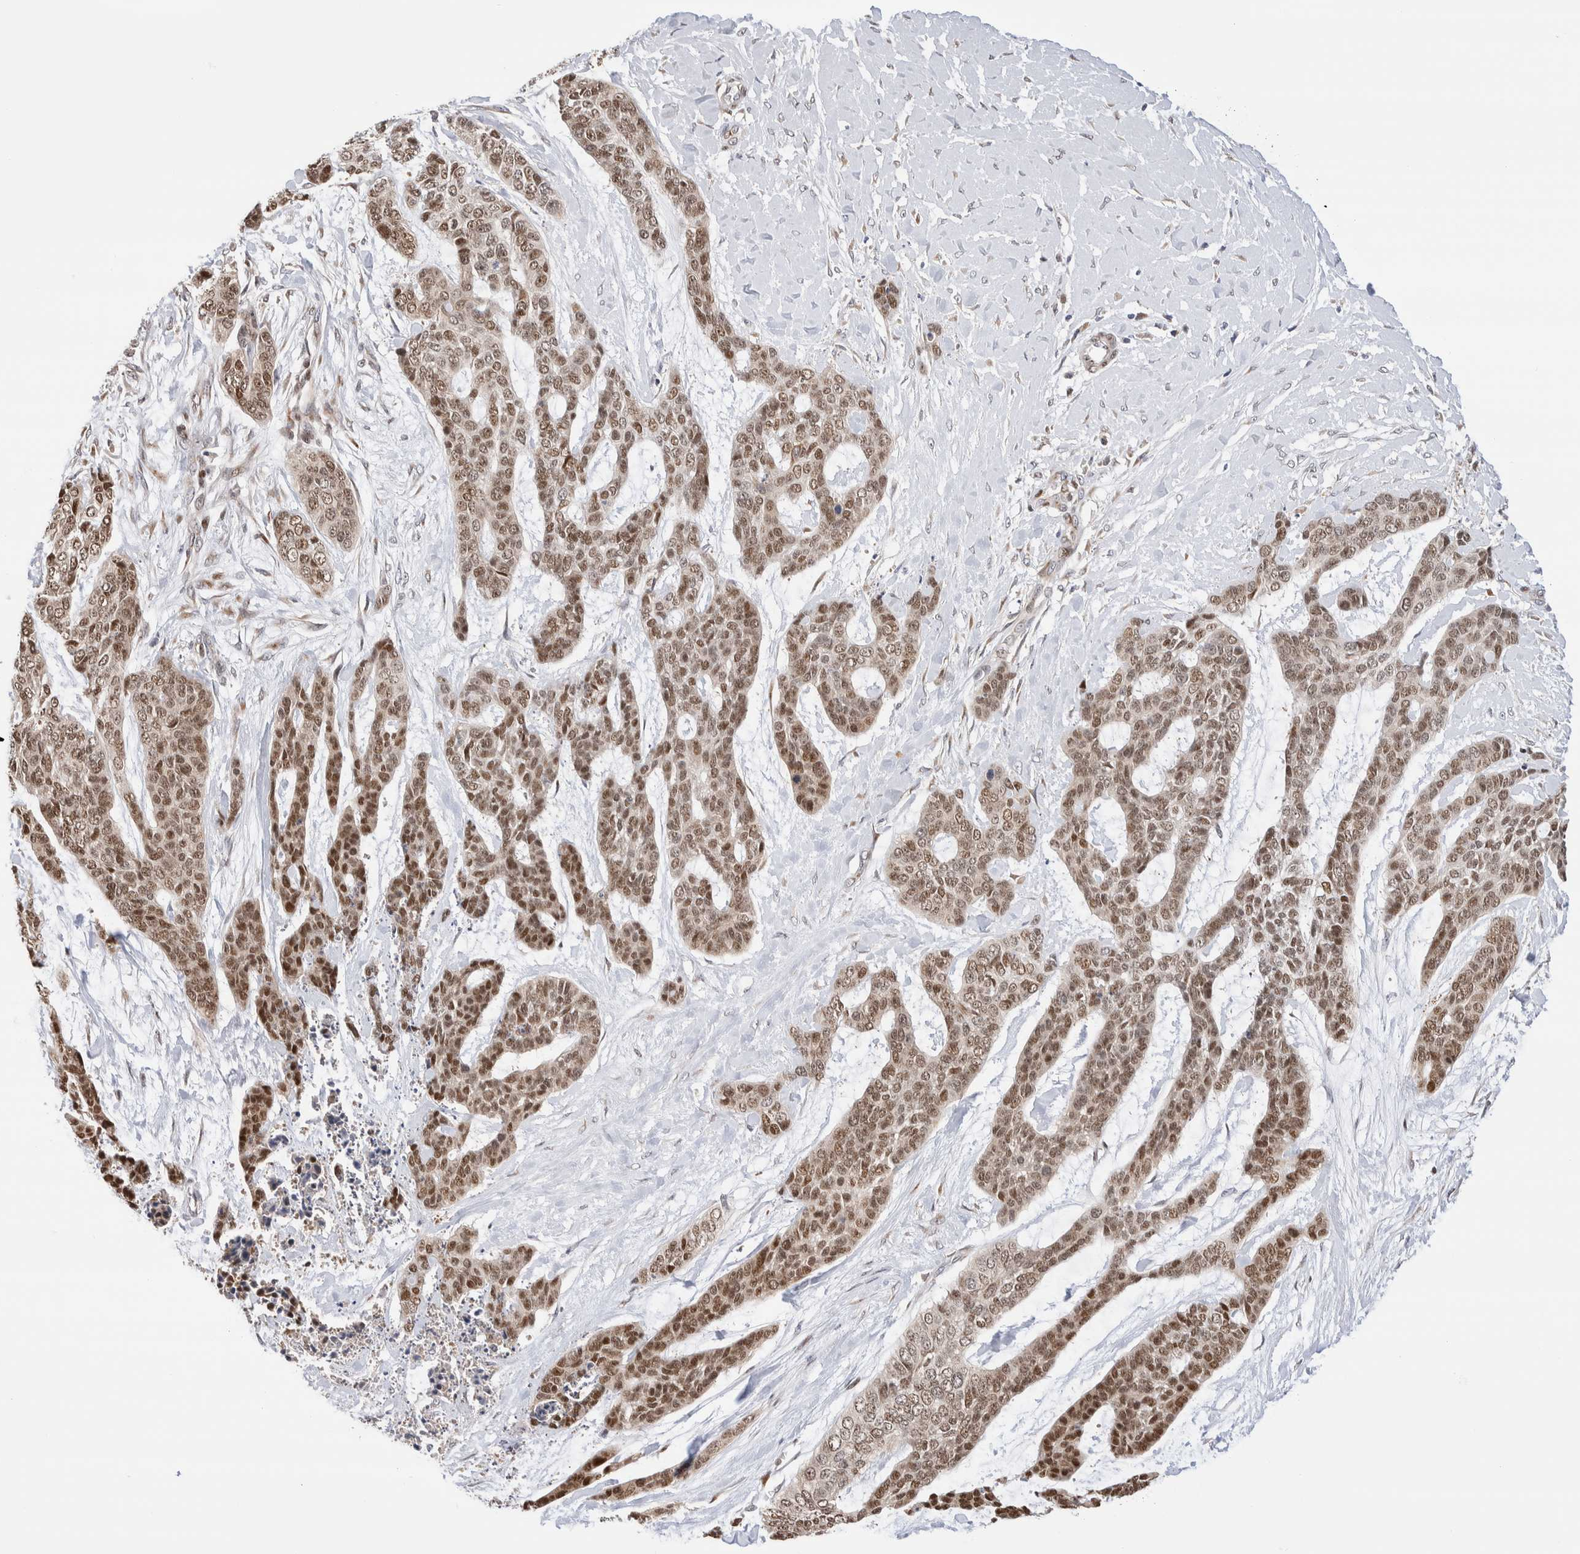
{"staining": {"intensity": "weak", "quantity": ">75%", "location": "cytoplasmic/membranous,nuclear"}, "tissue": "skin cancer", "cell_type": "Tumor cells", "image_type": "cancer", "snomed": [{"axis": "morphology", "description": "Basal cell carcinoma"}, {"axis": "topography", "description": "Skin"}], "caption": "A histopathology image showing weak cytoplasmic/membranous and nuclear staining in approximately >75% of tumor cells in skin cancer (basal cell carcinoma), as visualized by brown immunohistochemical staining.", "gene": "NSMAF", "patient": {"sex": "female", "age": 64}}